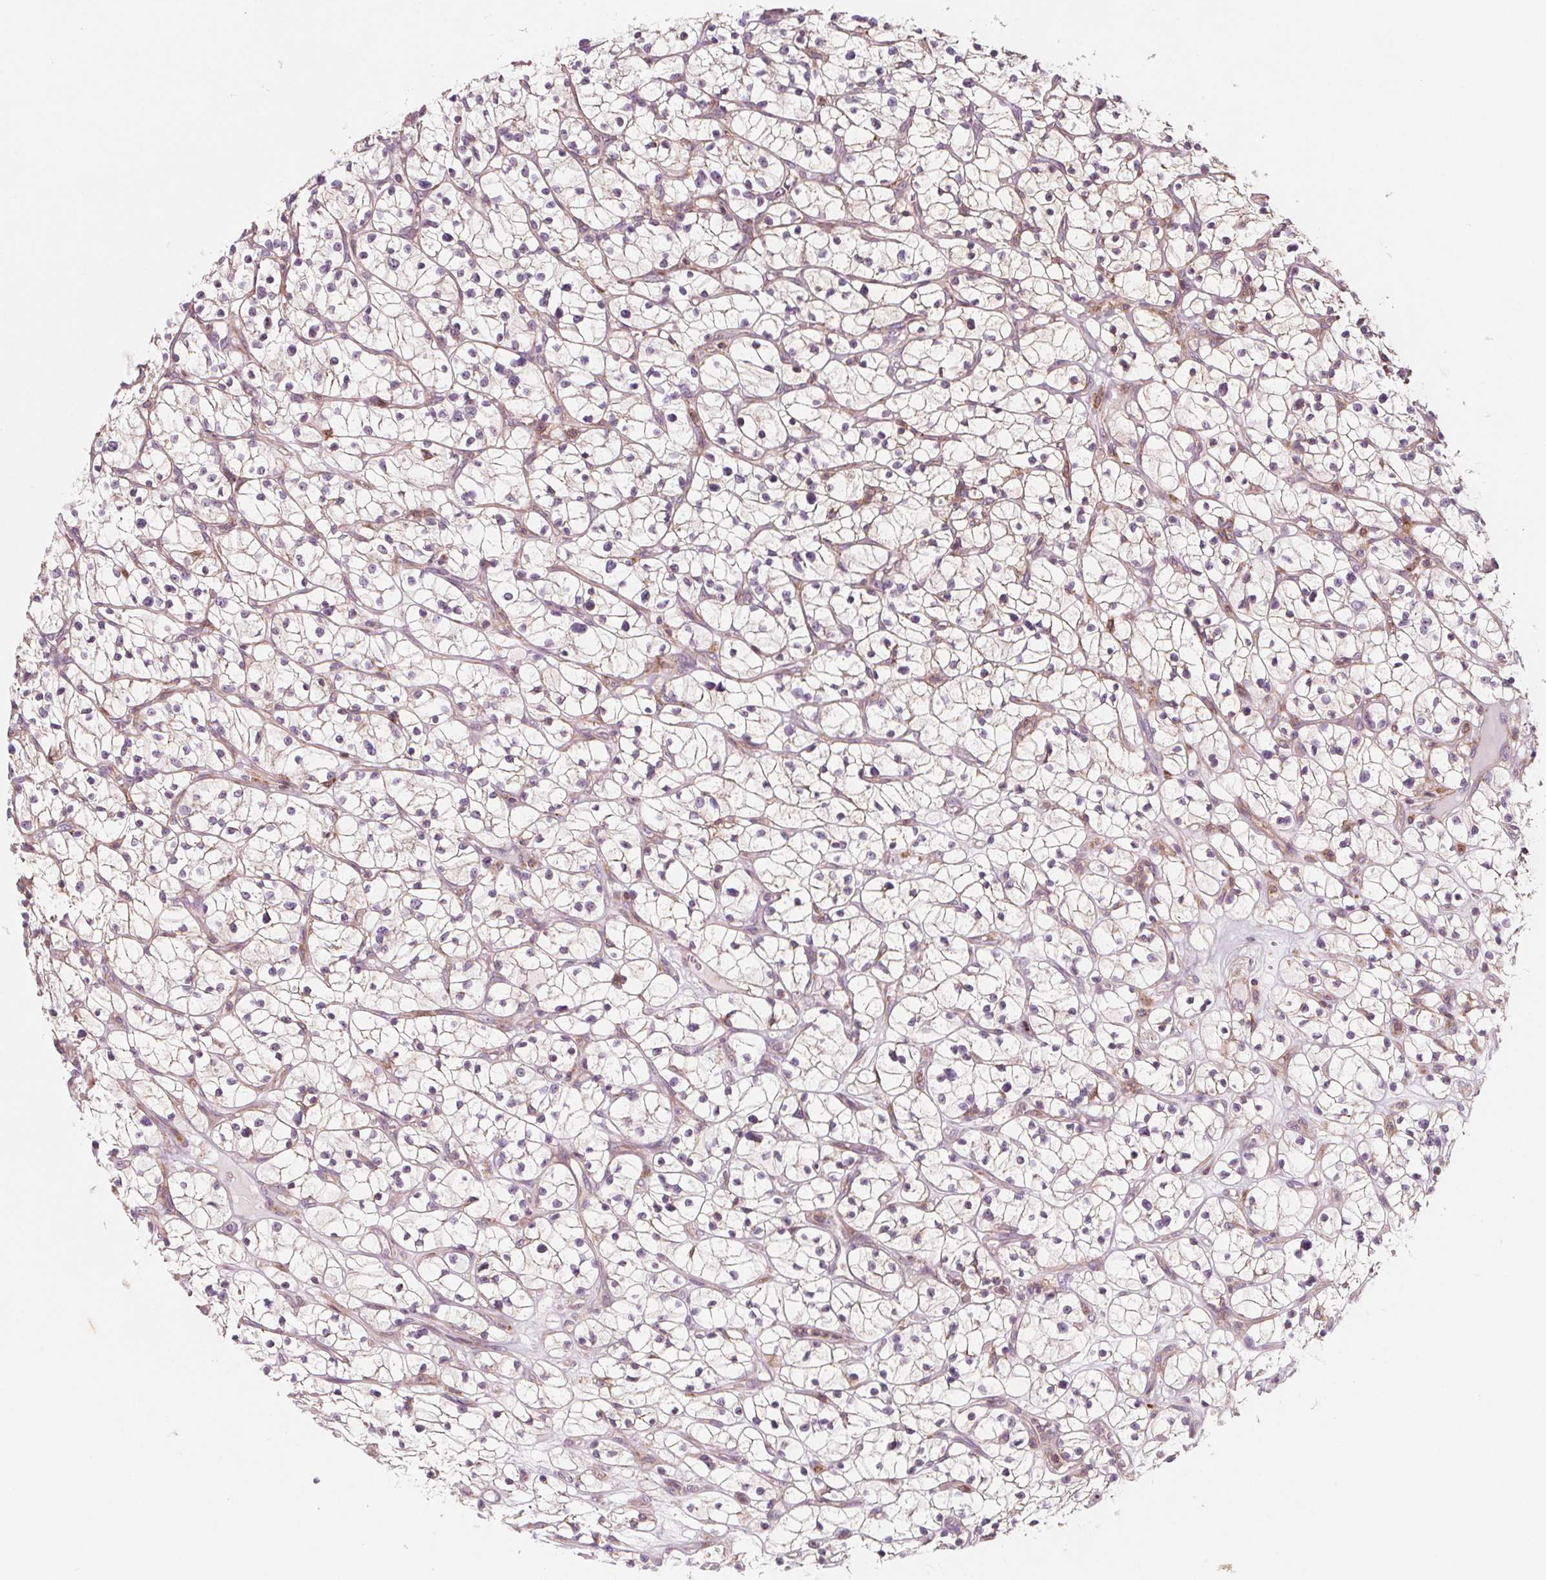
{"staining": {"intensity": "negative", "quantity": "none", "location": "none"}, "tissue": "renal cancer", "cell_type": "Tumor cells", "image_type": "cancer", "snomed": [{"axis": "morphology", "description": "Adenocarcinoma, NOS"}, {"axis": "topography", "description": "Kidney"}], "caption": "An immunohistochemistry photomicrograph of adenocarcinoma (renal) is shown. There is no staining in tumor cells of adenocarcinoma (renal).", "gene": "ADAM33", "patient": {"sex": "female", "age": 64}}